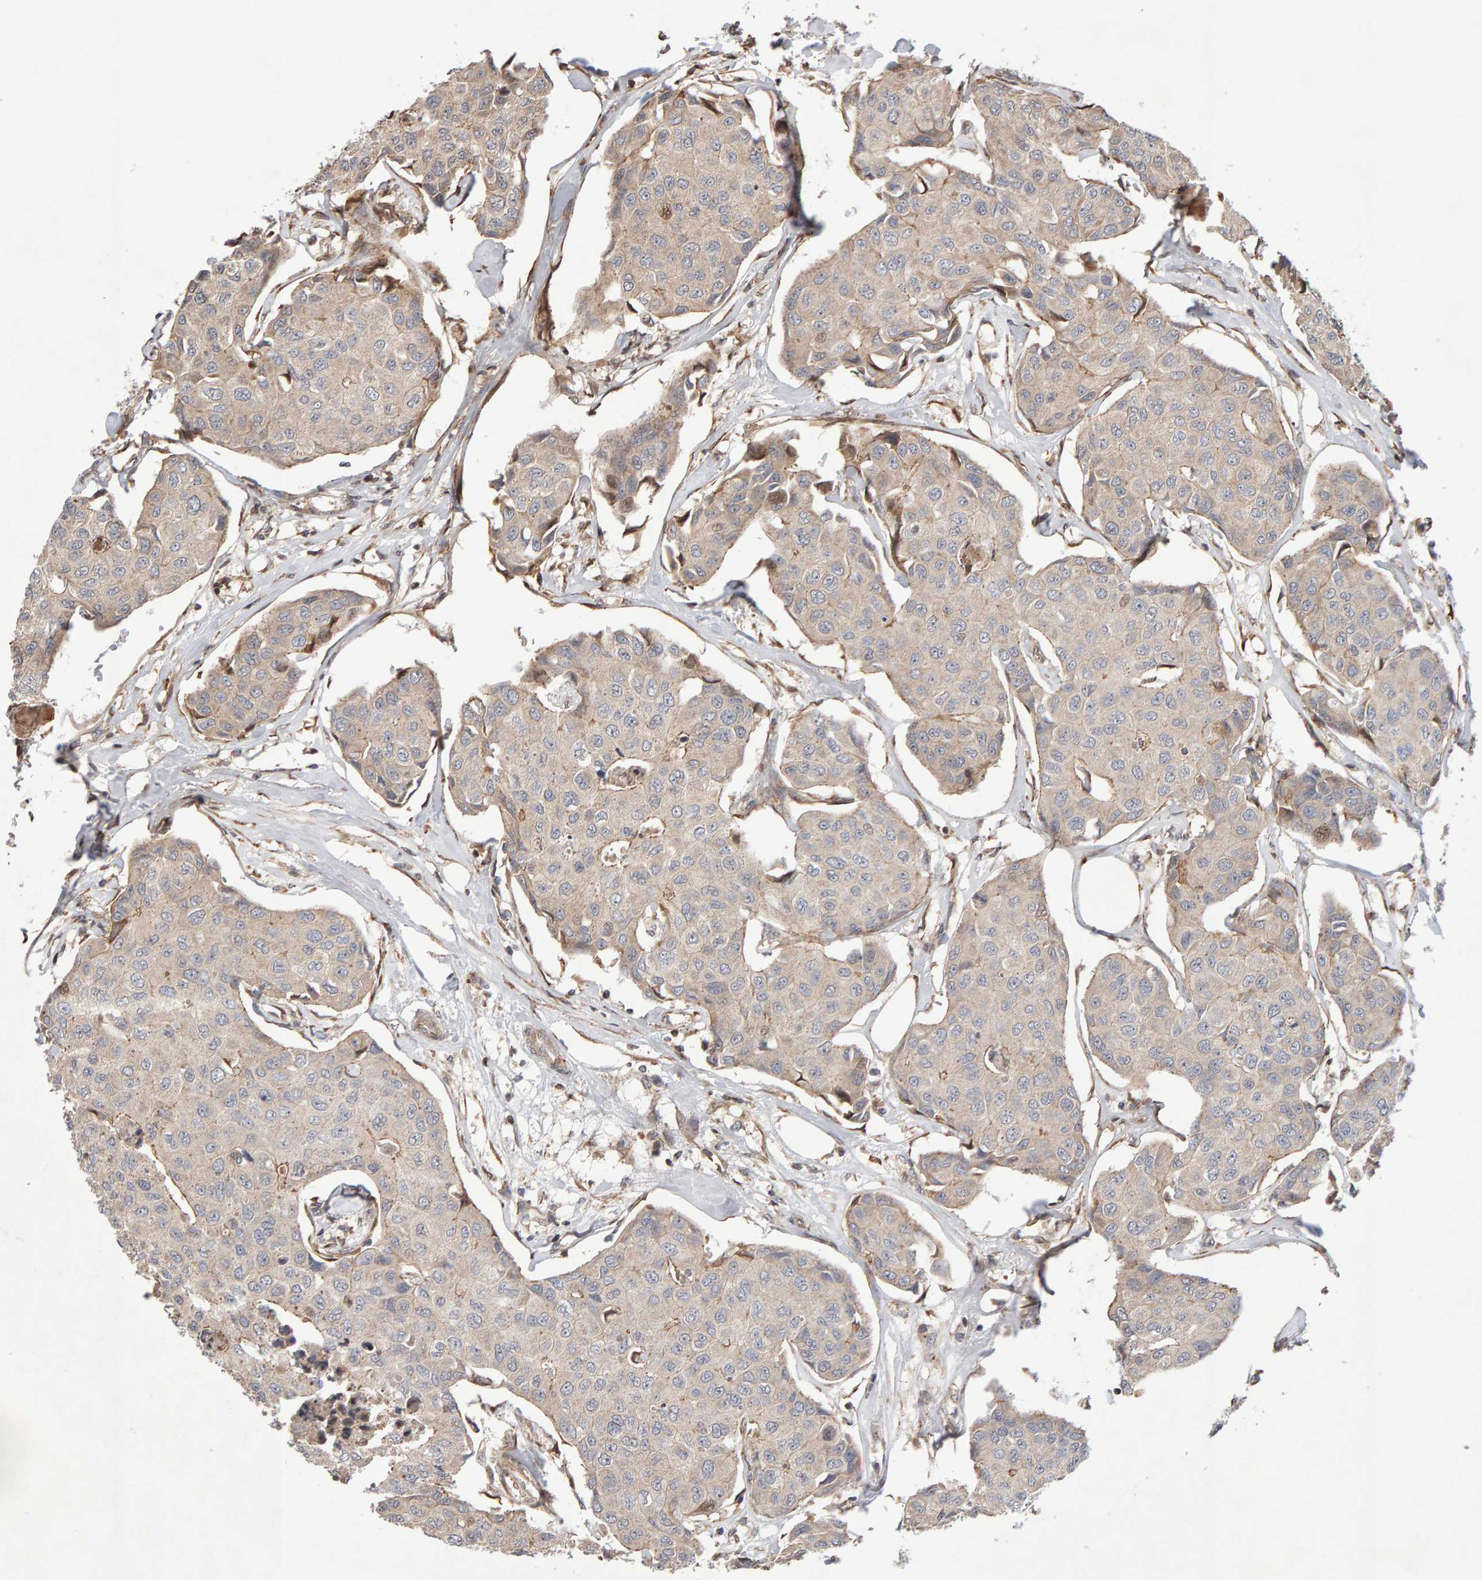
{"staining": {"intensity": "weak", "quantity": "25%-75%", "location": "cytoplasmic/membranous"}, "tissue": "breast cancer", "cell_type": "Tumor cells", "image_type": "cancer", "snomed": [{"axis": "morphology", "description": "Duct carcinoma"}, {"axis": "topography", "description": "Breast"}], "caption": "Breast cancer stained with a brown dye reveals weak cytoplasmic/membranous positive staining in approximately 25%-75% of tumor cells.", "gene": "LZTS1", "patient": {"sex": "female", "age": 80}}